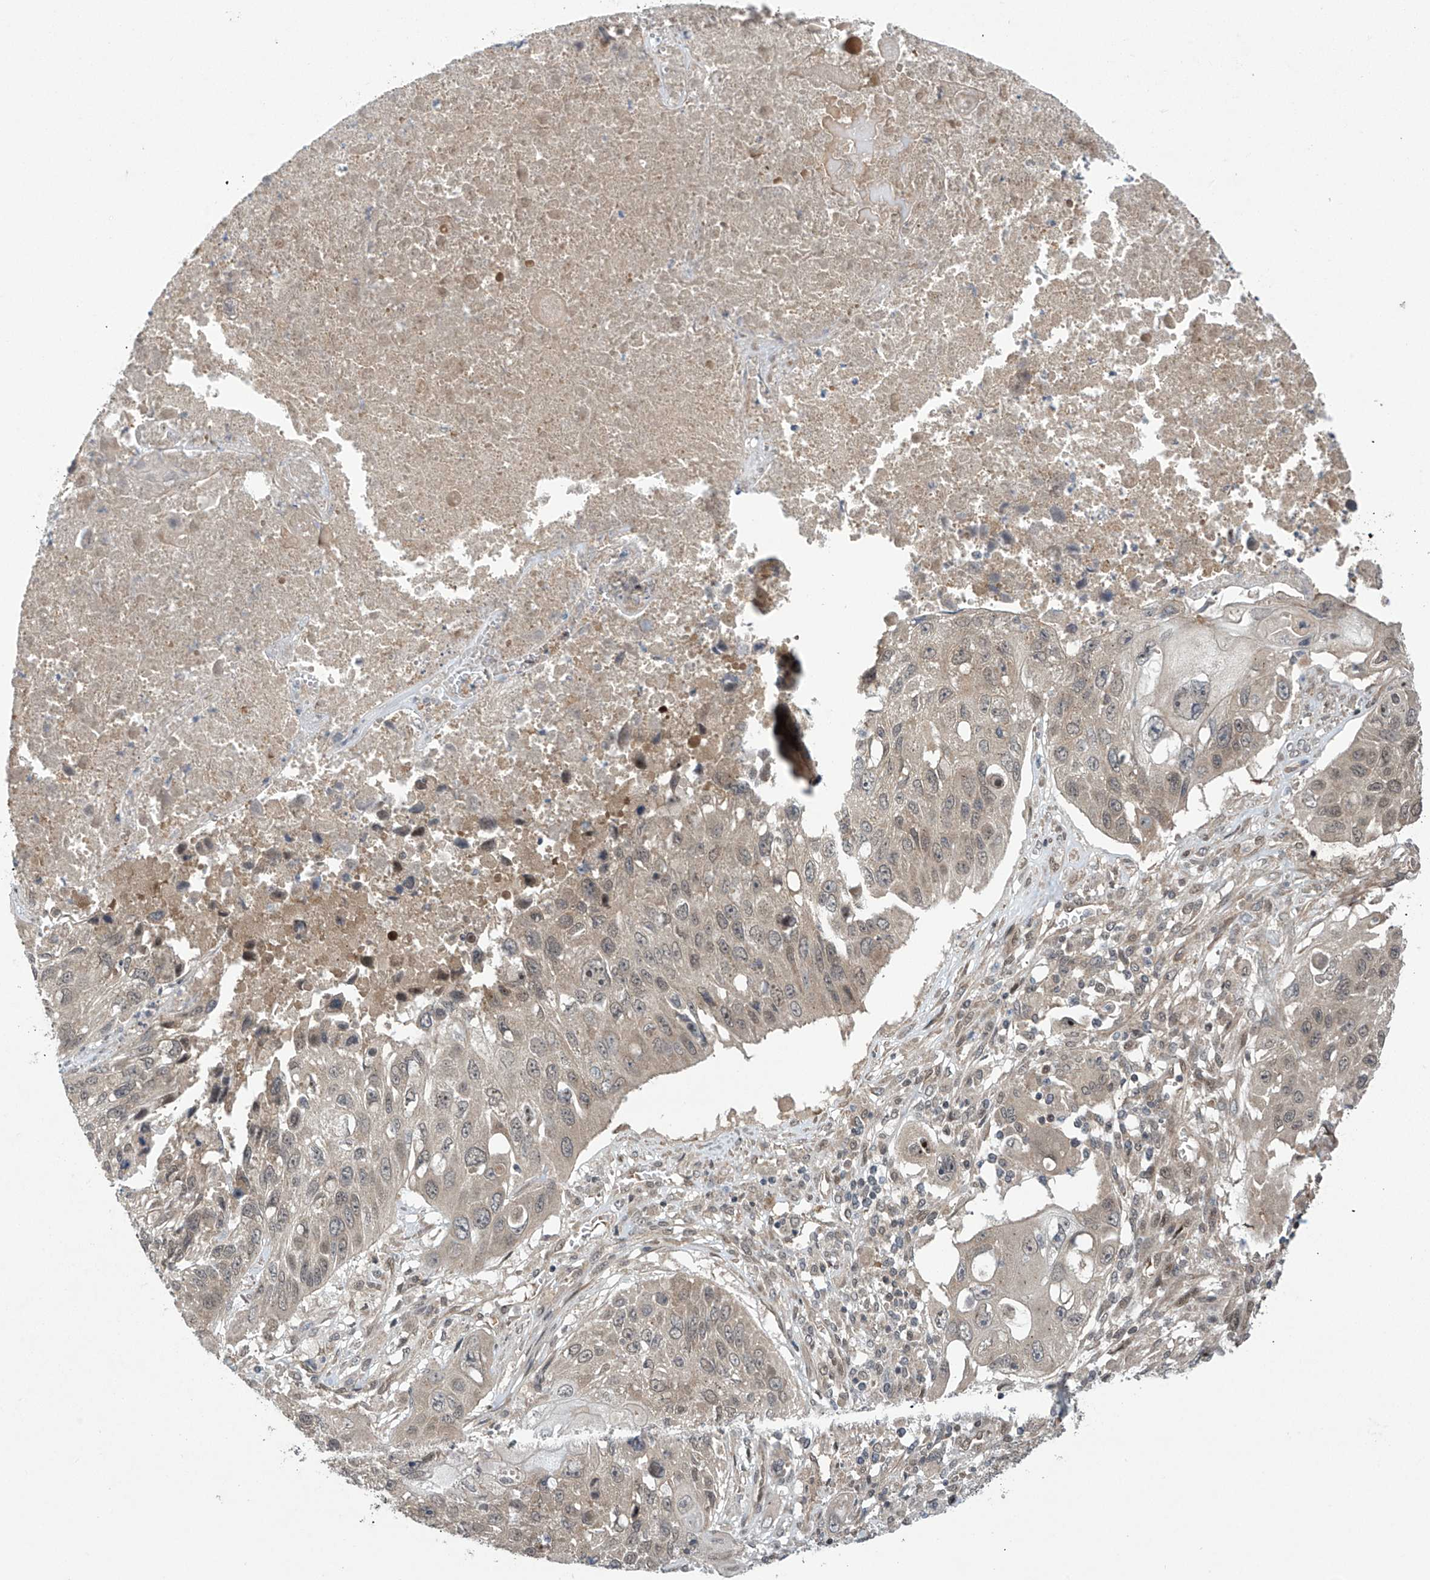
{"staining": {"intensity": "weak", "quantity": "25%-75%", "location": "cytoplasmic/membranous,nuclear"}, "tissue": "lung cancer", "cell_type": "Tumor cells", "image_type": "cancer", "snomed": [{"axis": "morphology", "description": "Squamous cell carcinoma, NOS"}, {"axis": "topography", "description": "Lung"}], "caption": "Immunohistochemistry (IHC) (DAB (3,3'-diaminobenzidine)) staining of human lung cancer demonstrates weak cytoplasmic/membranous and nuclear protein staining in about 25%-75% of tumor cells.", "gene": "ABHD13", "patient": {"sex": "male", "age": 61}}